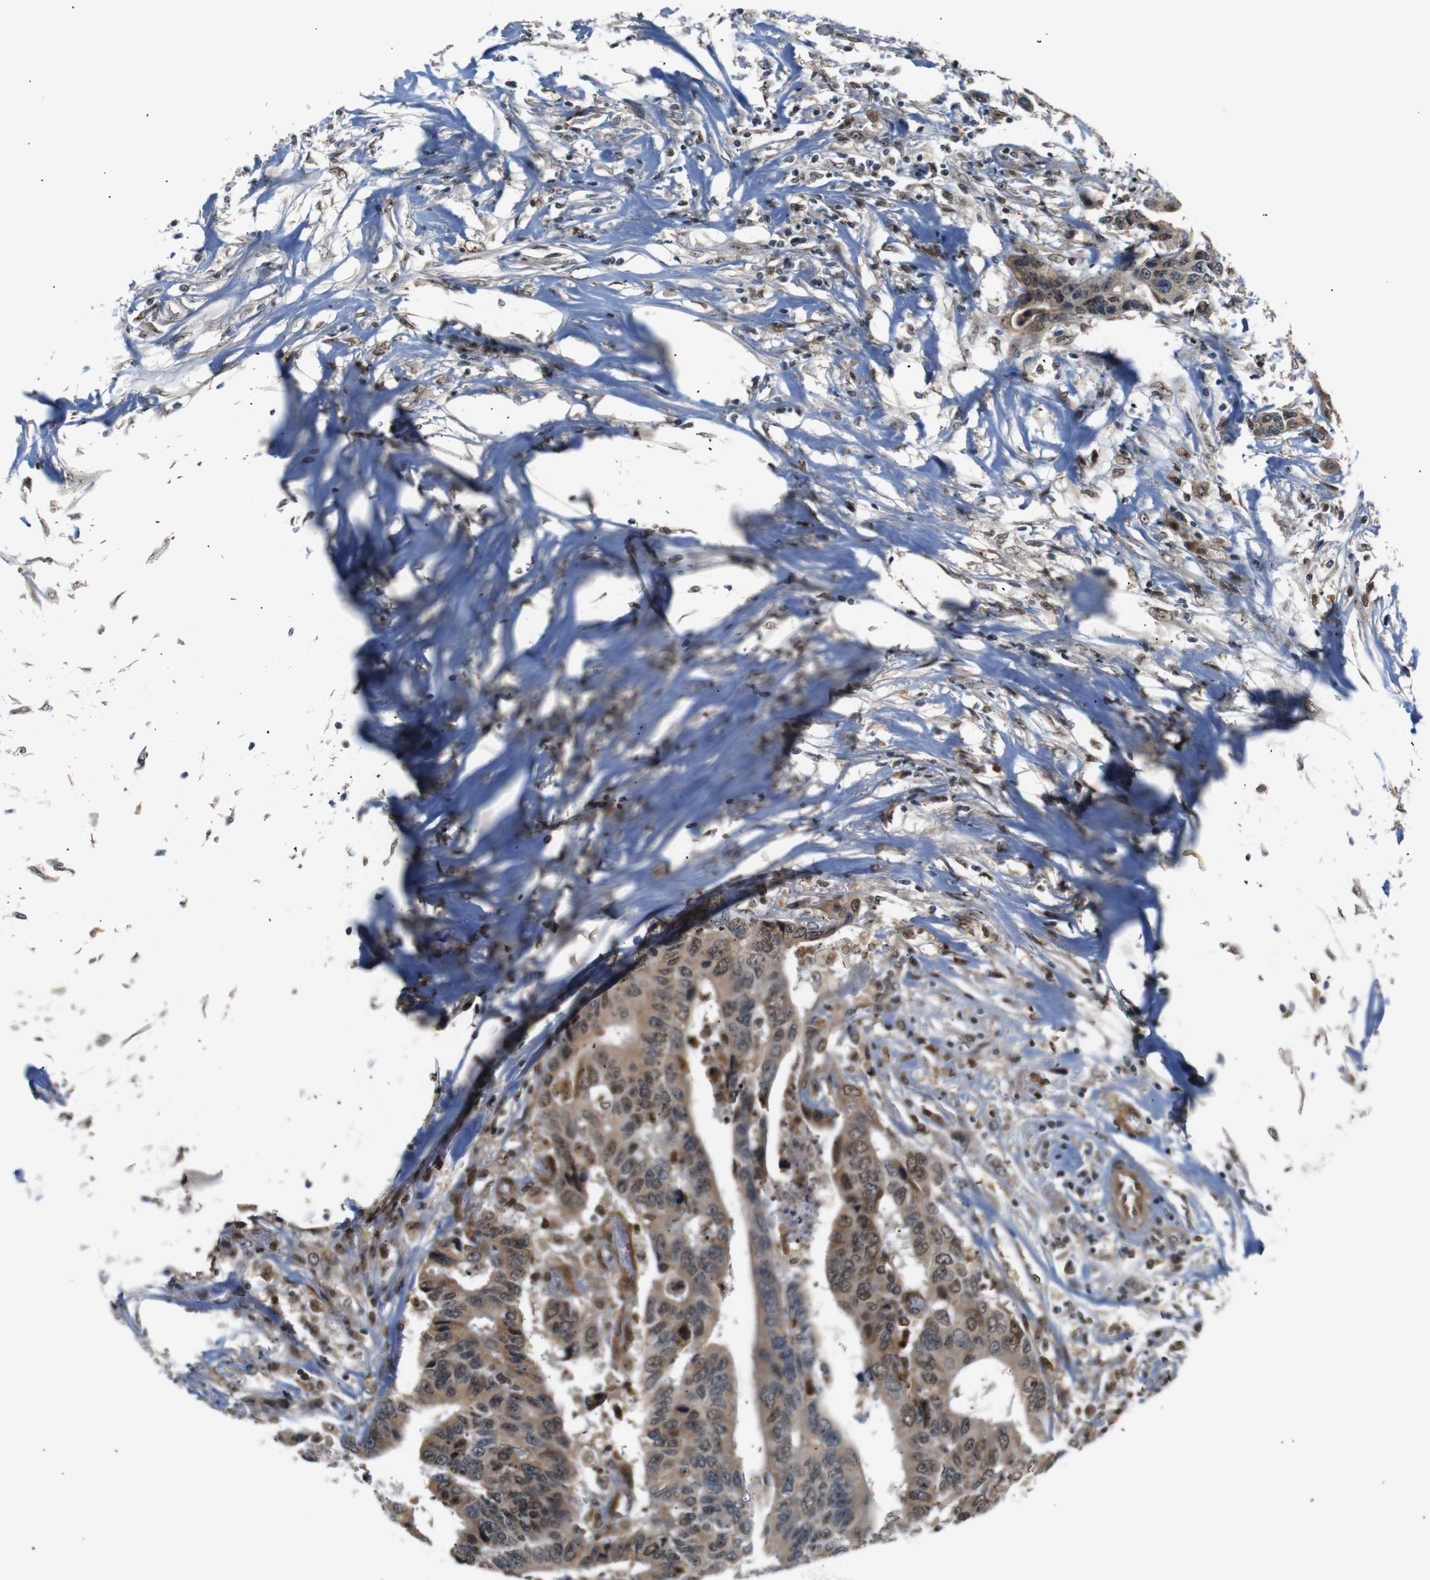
{"staining": {"intensity": "moderate", "quantity": ">75%", "location": "cytoplasmic/membranous,nuclear"}, "tissue": "colorectal cancer", "cell_type": "Tumor cells", "image_type": "cancer", "snomed": [{"axis": "morphology", "description": "Adenocarcinoma, NOS"}, {"axis": "topography", "description": "Rectum"}], "caption": "IHC of human adenocarcinoma (colorectal) exhibits medium levels of moderate cytoplasmic/membranous and nuclear expression in approximately >75% of tumor cells.", "gene": "PARN", "patient": {"sex": "male", "age": 55}}